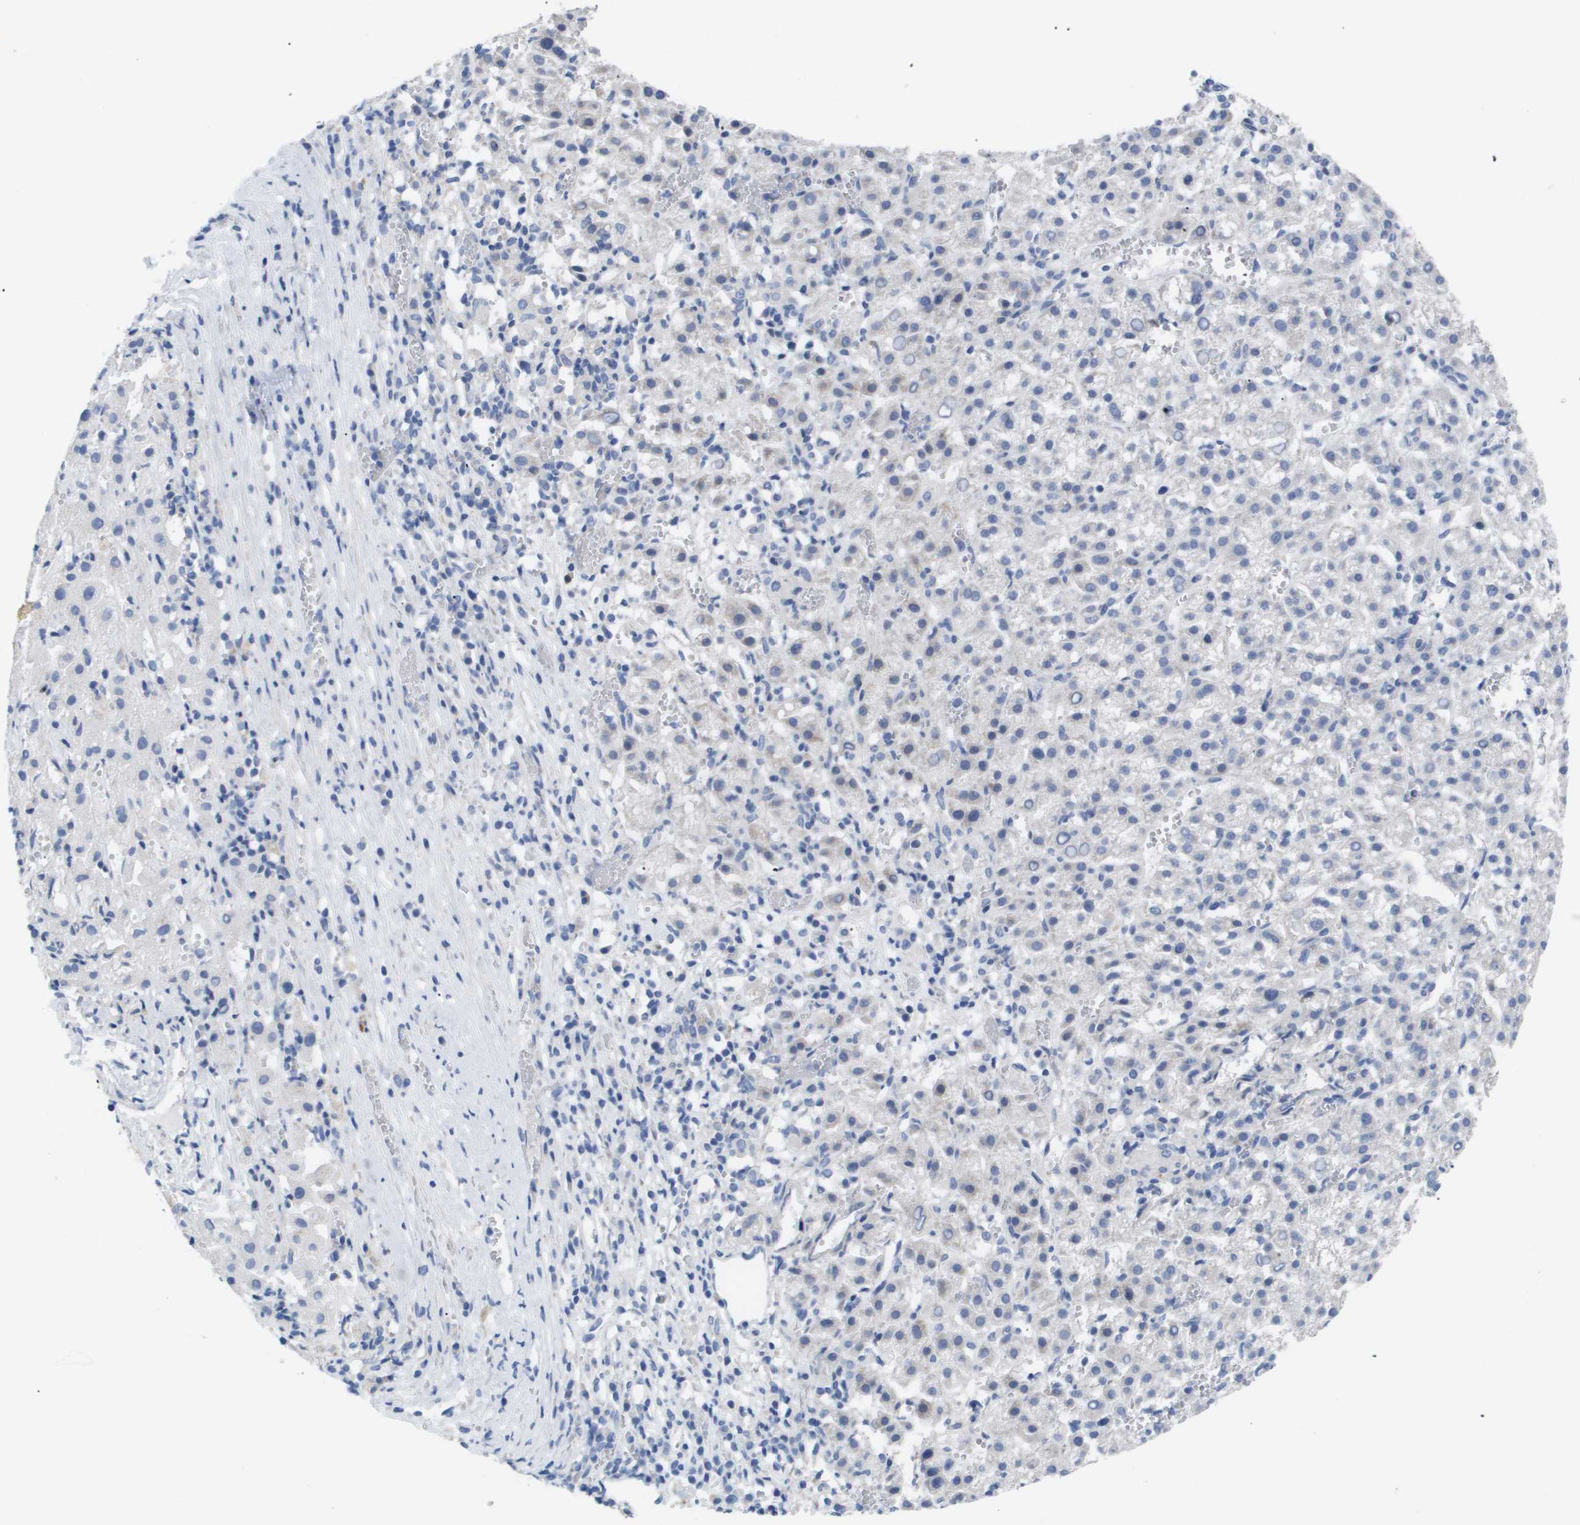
{"staining": {"intensity": "negative", "quantity": "none", "location": "none"}, "tissue": "liver cancer", "cell_type": "Tumor cells", "image_type": "cancer", "snomed": [{"axis": "morphology", "description": "Carcinoma, Hepatocellular, NOS"}, {"axis": "topography", "description": "Liver"}], "caption": "Tumor cells are negative for brown protein staining in hepatocellular carcinoma (liver). The staining is performed using DAB (3,3'-diaminobenzidine) brown chromogen with nuclei counter-stained in using hematoxylin.", "gene": "CAV3", "patient": {"sex": "female", "age": 58}}